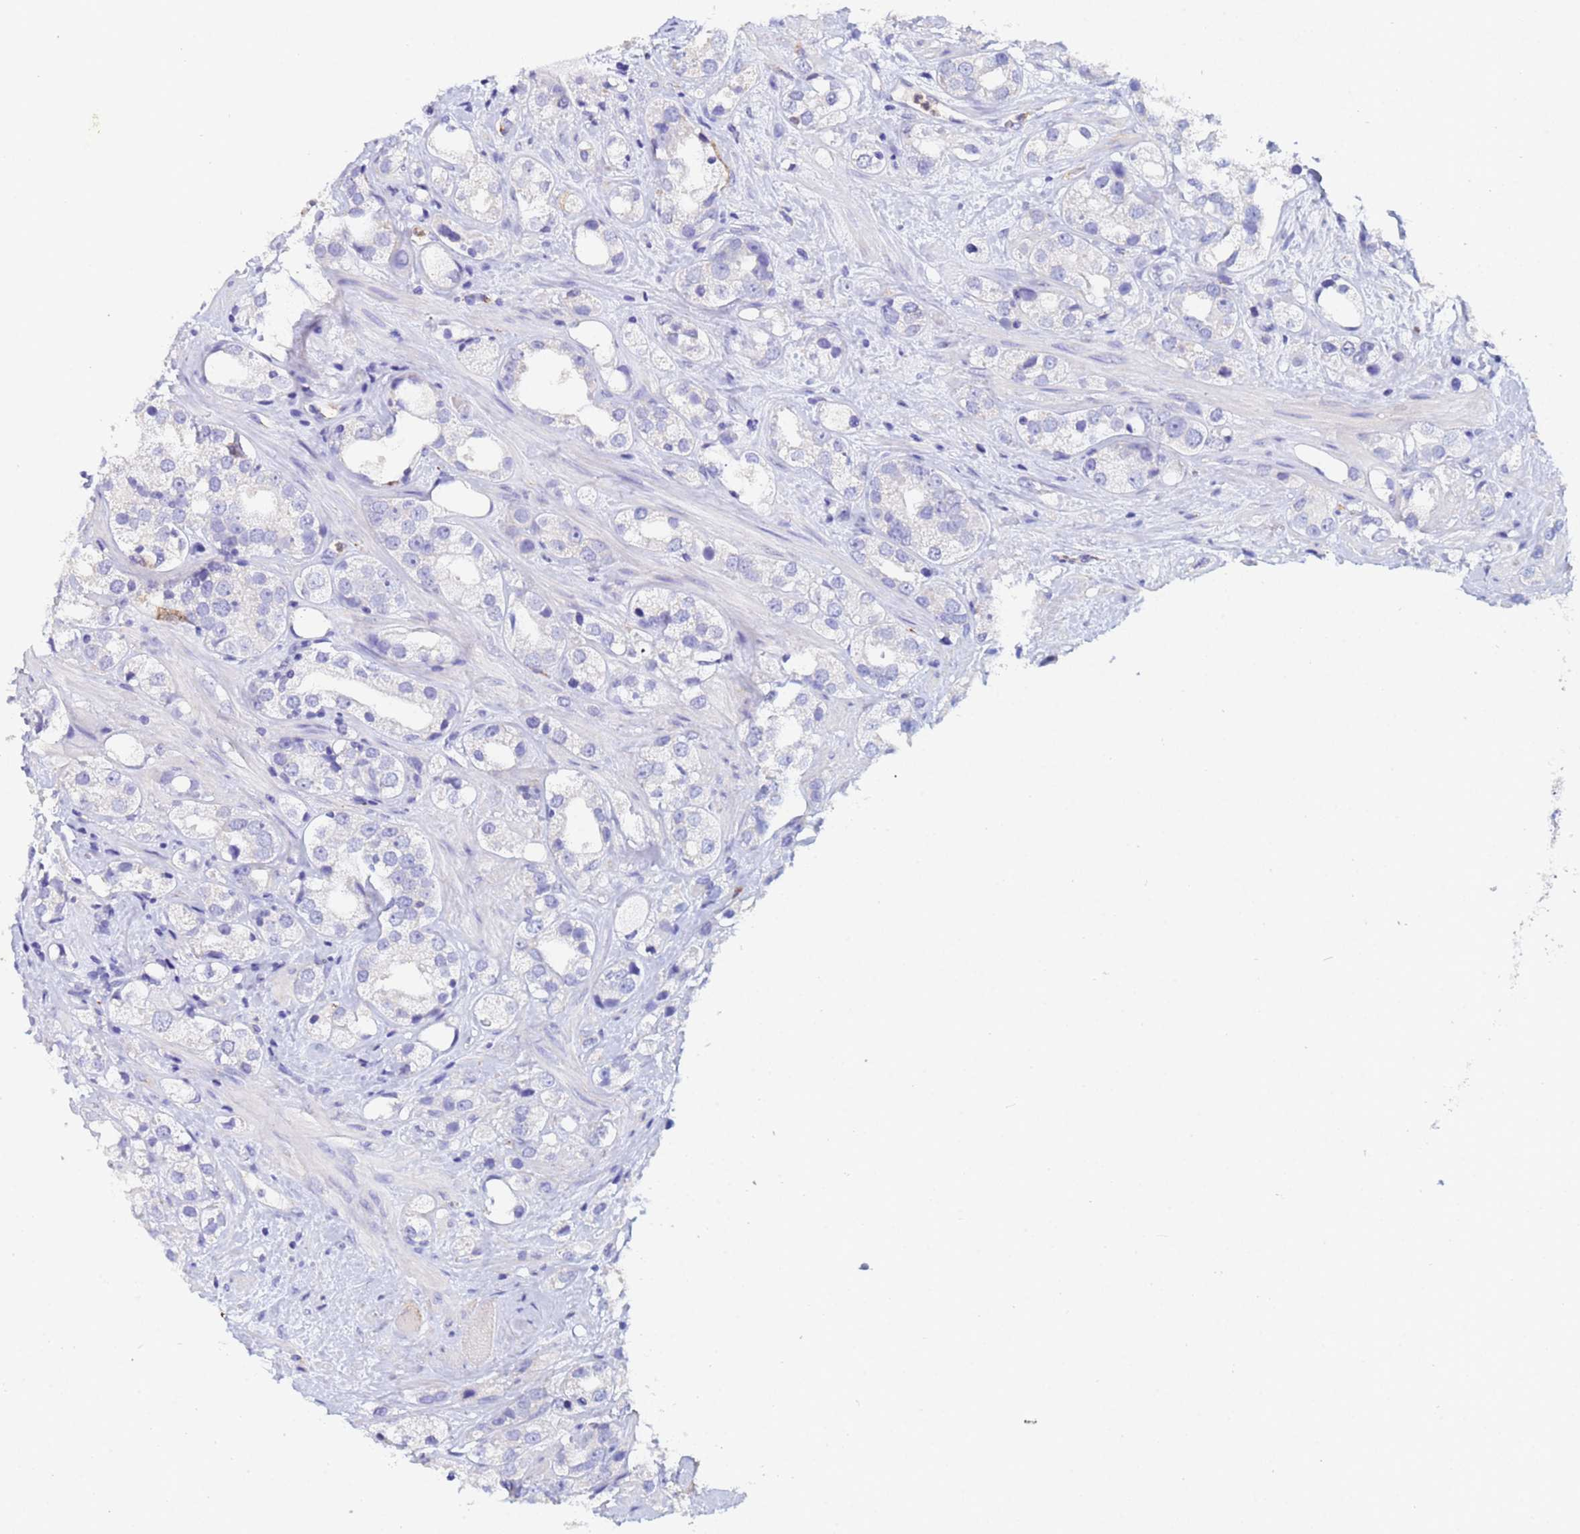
{"staining": {"intensity": "negative", "quantity": "none", "location": "none"}, "tissue": "prostate cancer", "cell_type": "Tumor cells", "image_type": "cancer", "snomed": [{"axis": "morphology", "description": "Adenocarcinoma, NOS"}, {"axis": "topography", "description": "Prostate"}], "caption": "Adenocarcinoma (prostate) was stained to show a protein in brown. There is no significant positivity in tumor cells.", "gene": "CSTB", "patient": {"sex": "male", "age": 79}}